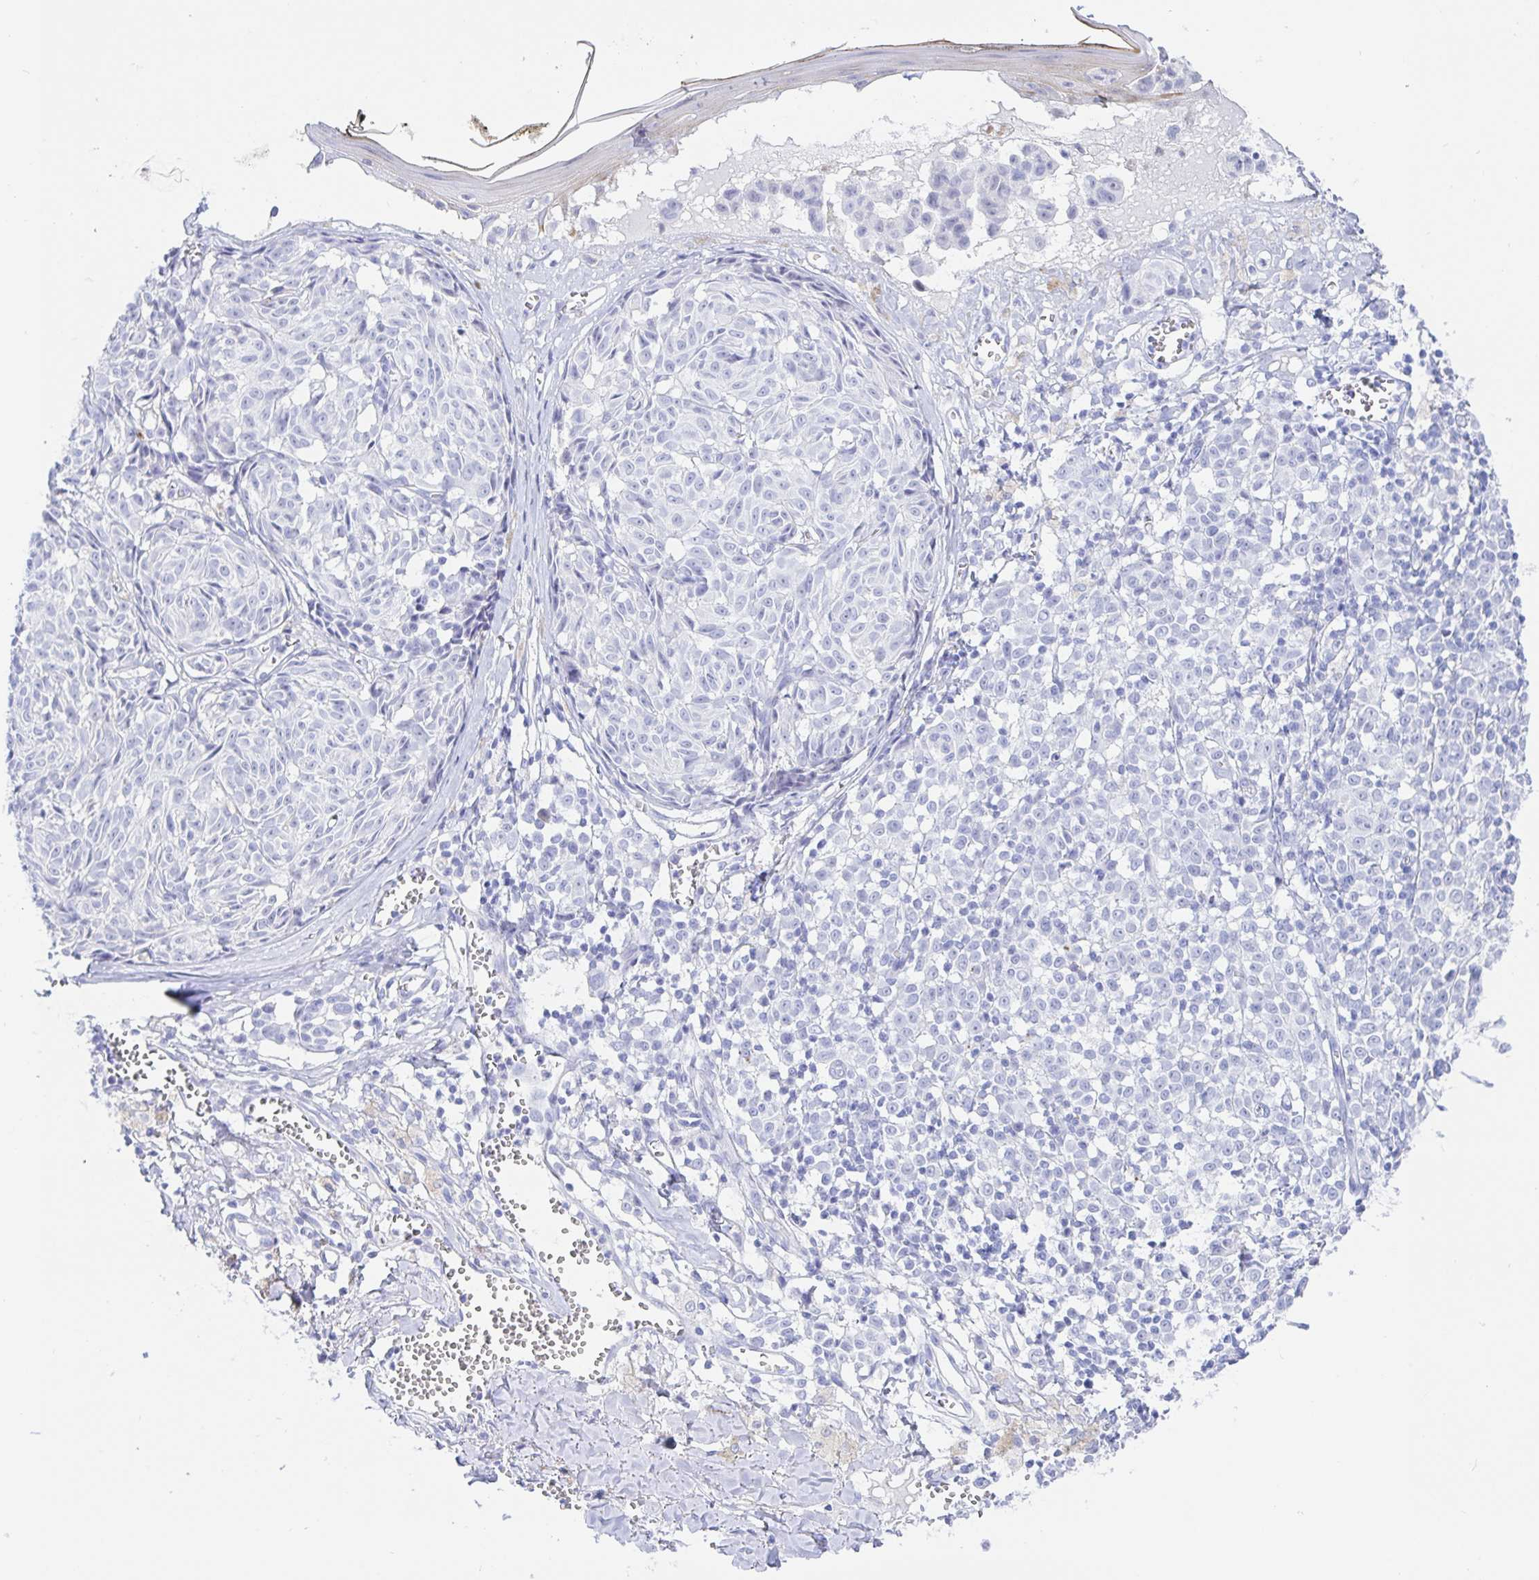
{"staining": {"intensity": "negative", "quantity": "none", "location": "none"}, "tissue": "melanoma", "cell_type": "Tumor cells", "image_type": "cancer", "snomed": [{"axis": "morphology", "description": "Malignant melanoma, NOS"}, {"axis": "topography", "description": "Skin"}], "caption": "Immunohistochemistry image of neoplastic tissue: human malignant melanoma stained with DAB demonstrates no significant protein expression in tumor cells. (Immunohistochemistry (ihc), brightfield microscopy, high magnification).", "gene": "KCNH6", "patient": {"sex": "female", "age": 43}}